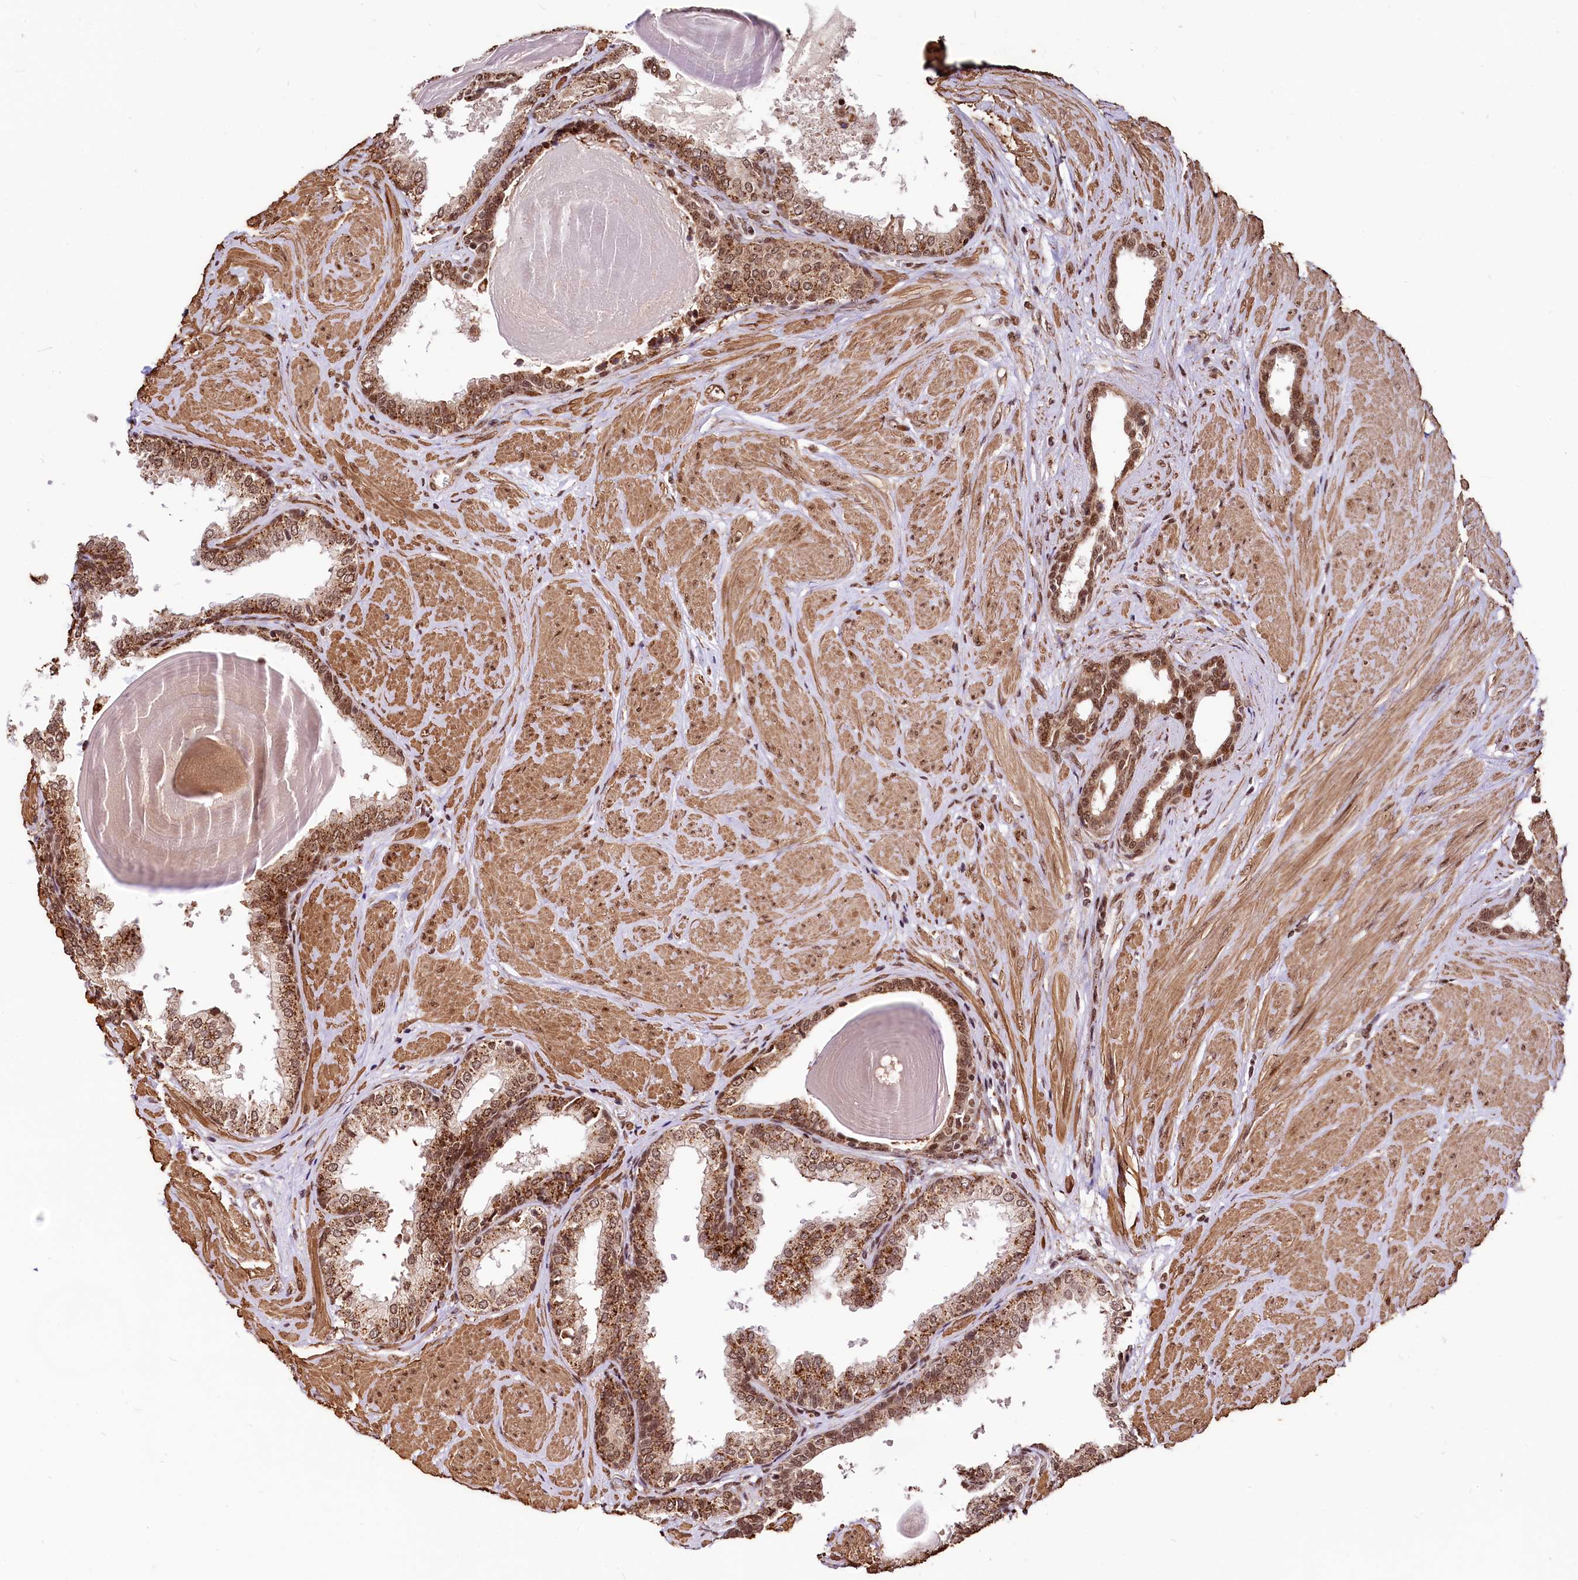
{"staining": {"intensity": "strong", "quantity": ">75%", "location": "cytoplasmic/membranous,nuclear"}, "tissue": "prostate", "cell_type": "Glandular cells", "image_type": "normal", "snomed": [{"axis": "morphology", "description": "Normal tissue, NOS"}, {"axis": "topography", "description": "Prostate"}], "caption": "Brown immunohistochemical staining in benign human prostate displays strong cytoplasmic/membranous,nuclear staining in approximately >75% of glandular cells.", "gene": "PDS5B", "patient": {"sex": "male", "age": 48}}